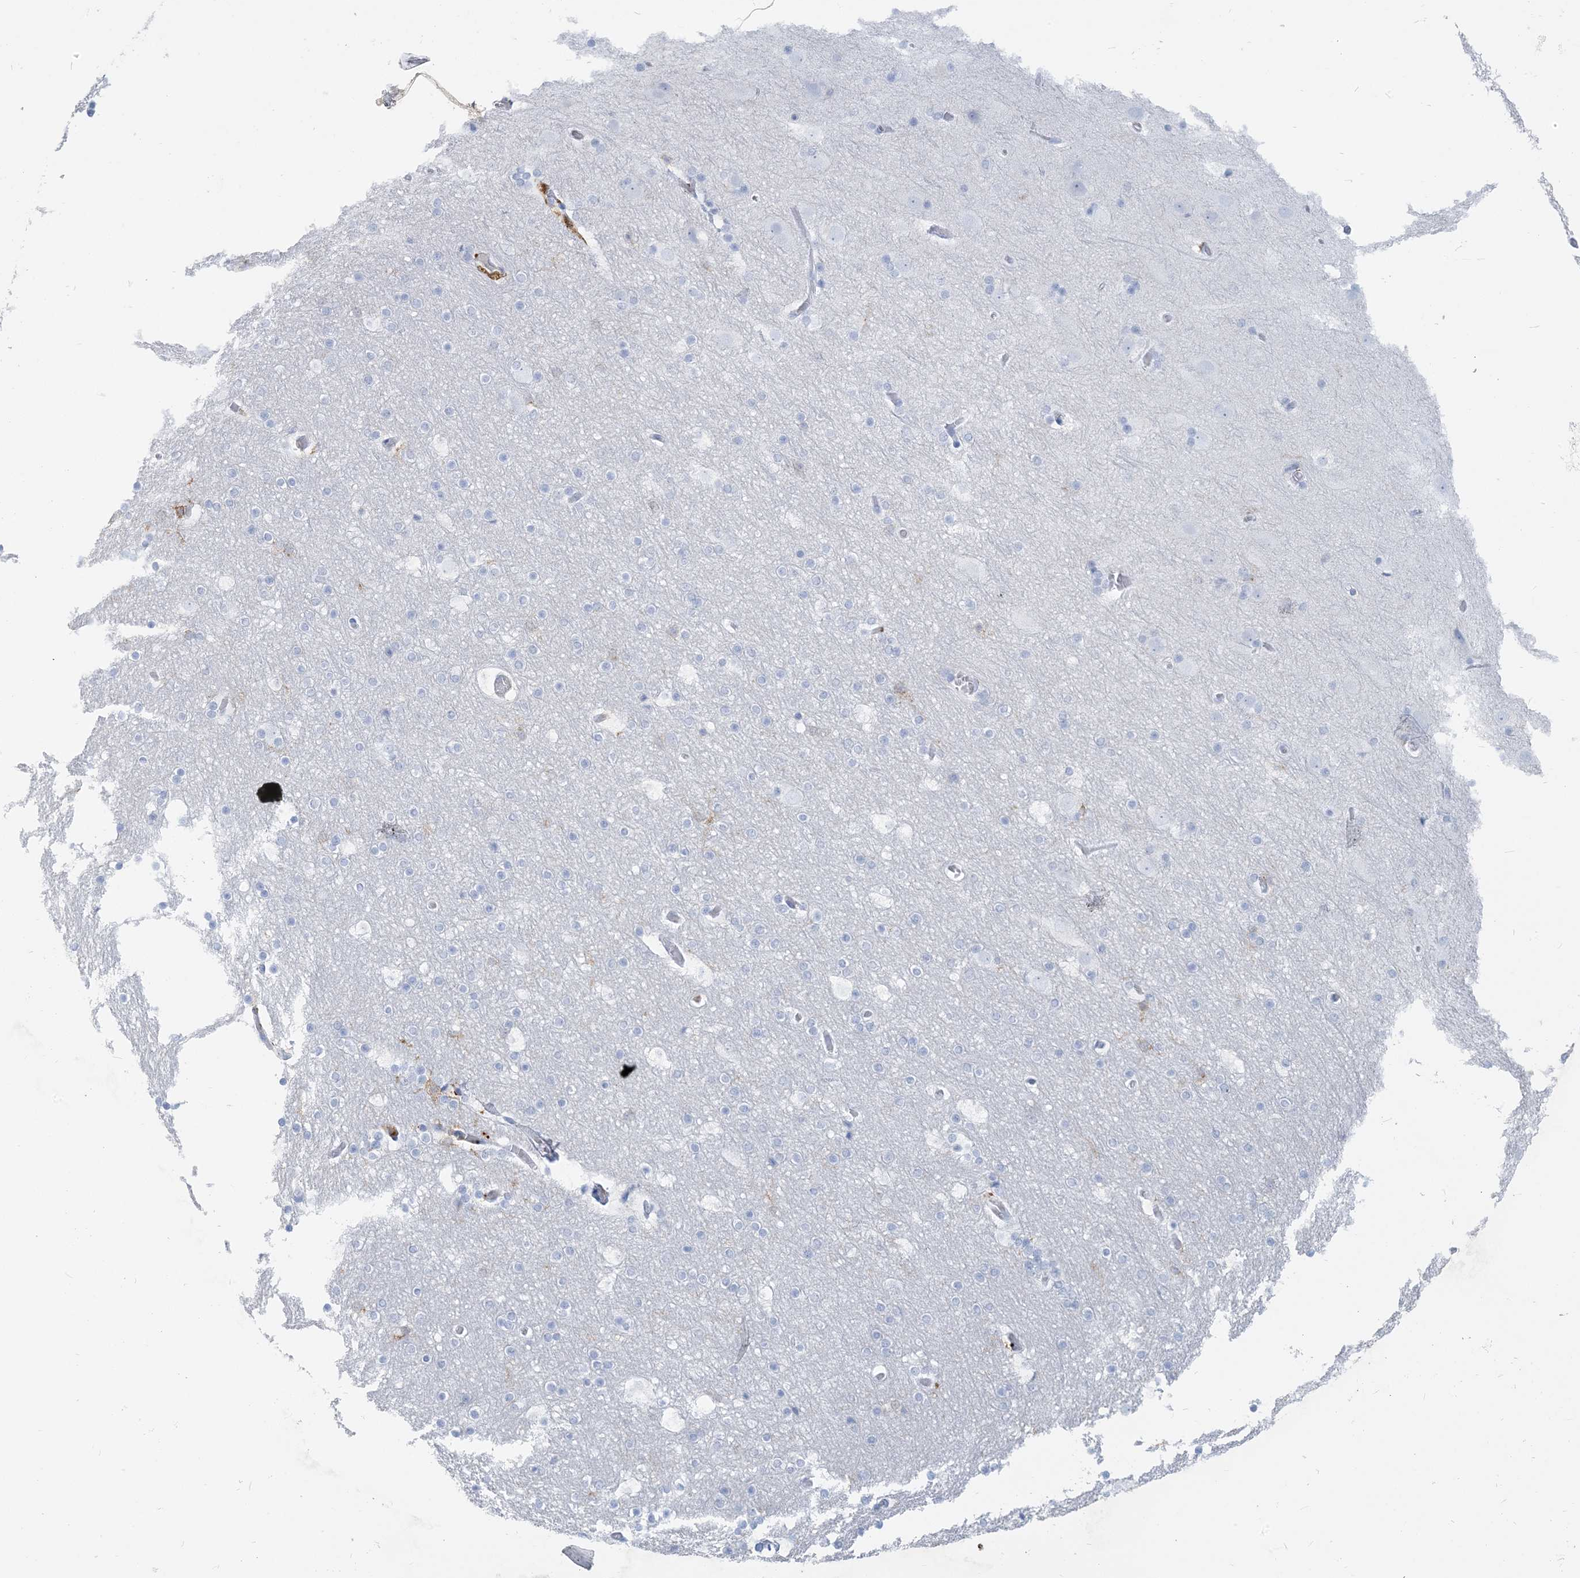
{"staining": {"intensity": "negative", "quantity": "none", "location": "none"}, "tissue": "cerebral cortex", "cell_type": "Endothelial cells", "image_type": "normal", "snomed": [{"axis": "morphology", "description": "Normal tissue, NOS"}, {"axis": "topography", "description": "Cerebral cortex"}], "caption": "The immunohistochemistry (IHC) histopathology image has no significant expression in endothelial cells of cerebral cortex.", "gene": "HLA", "patient": {"sex": "male", "age": 57}}